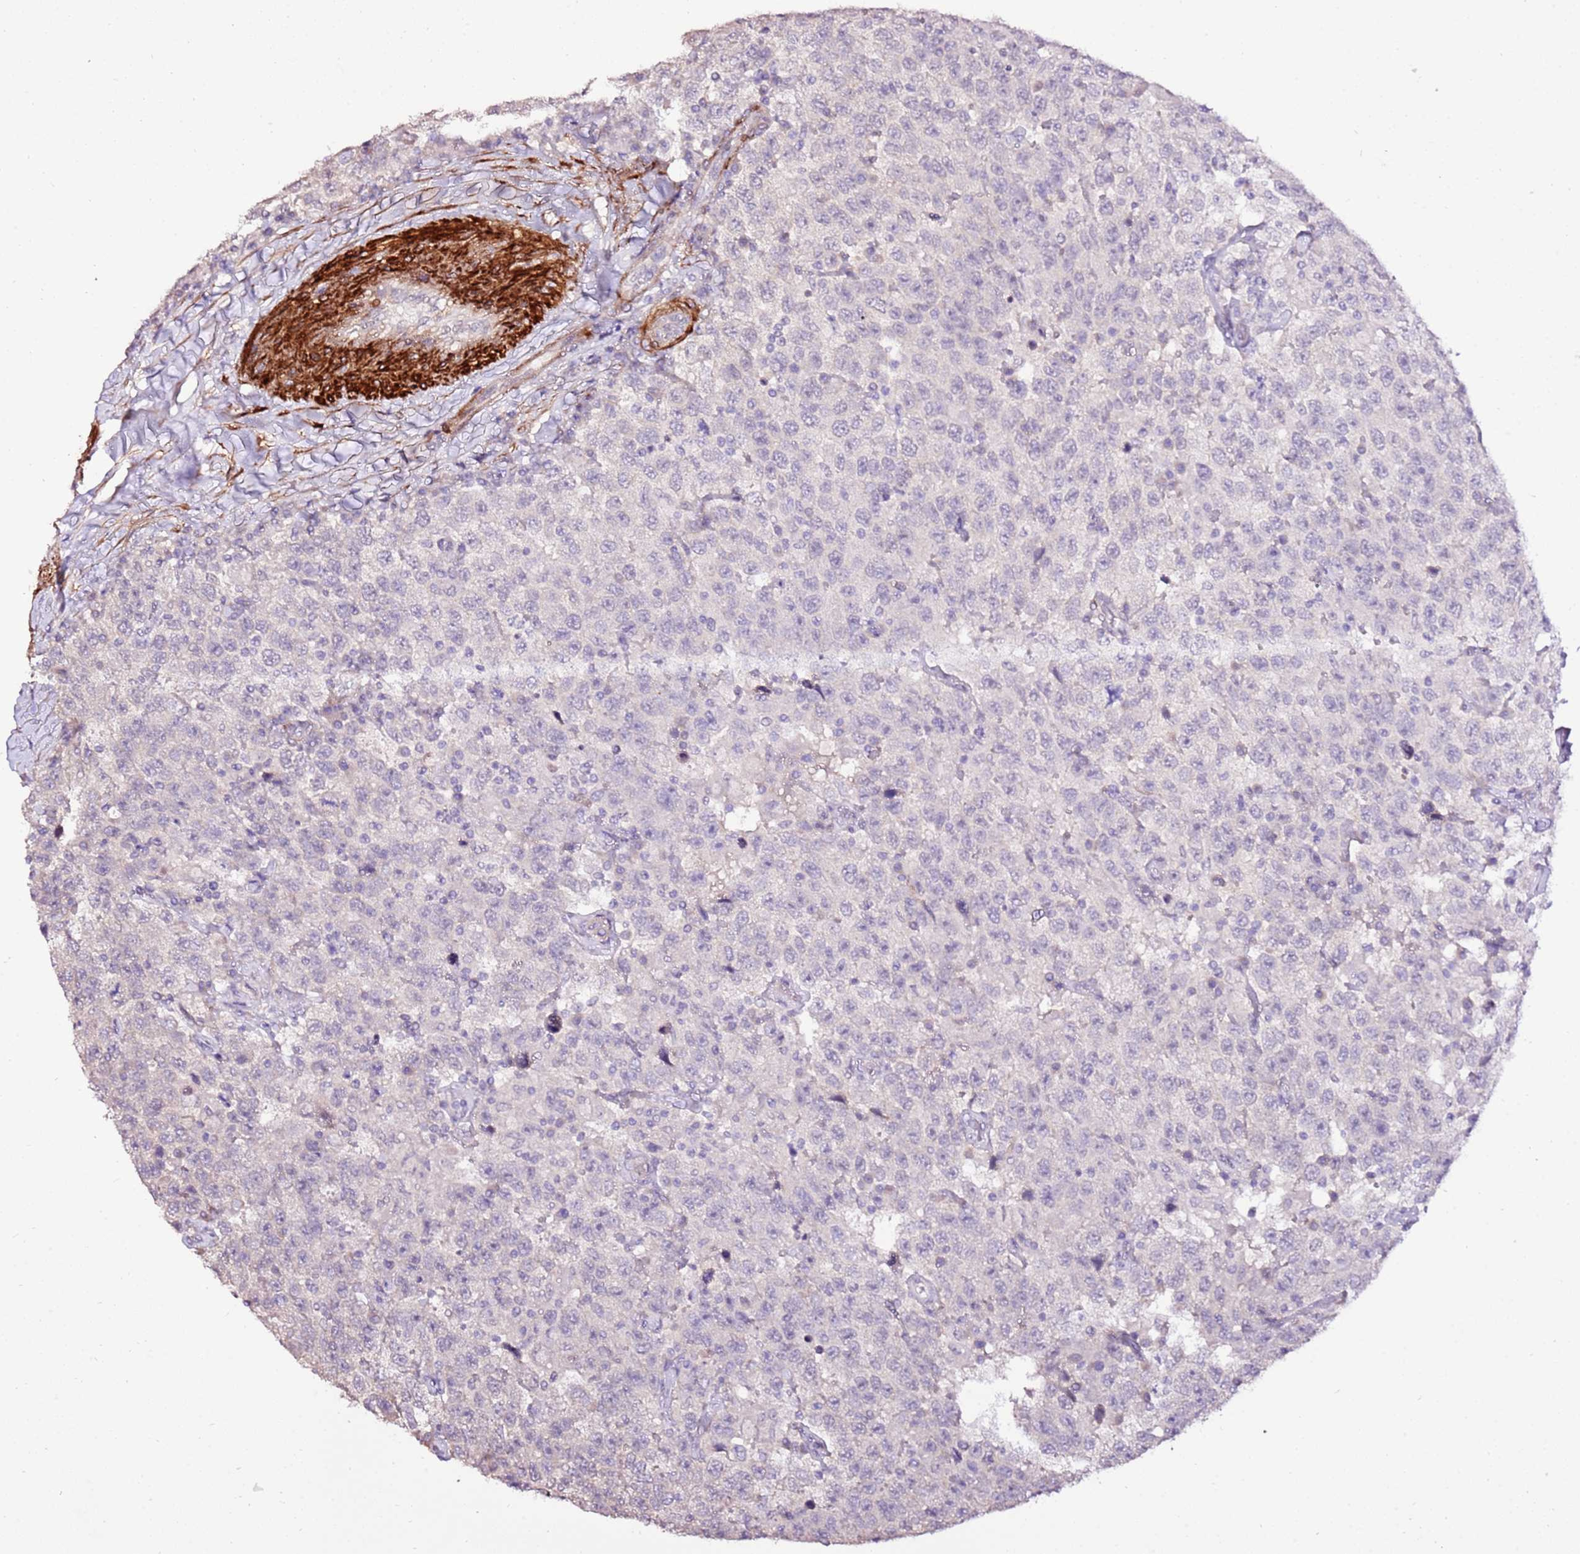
{"staining": {"intensity": "negative", "quantity": "none", "location": "none"}, "tissue": "testis cancer", "cell_type": "Tumor cells", "image_type": "cancer", "snomed": [{"axis": "morphology", "description": "Seminoma, NOS"}, {"axis": "topography", "description": "Testis"}], "caption": "A micrograph of testis cancer stained for a protein reveals no brown staining in tumor cells.", "gene": "ART5", "patient": {"sex": "male", "age": 41}}